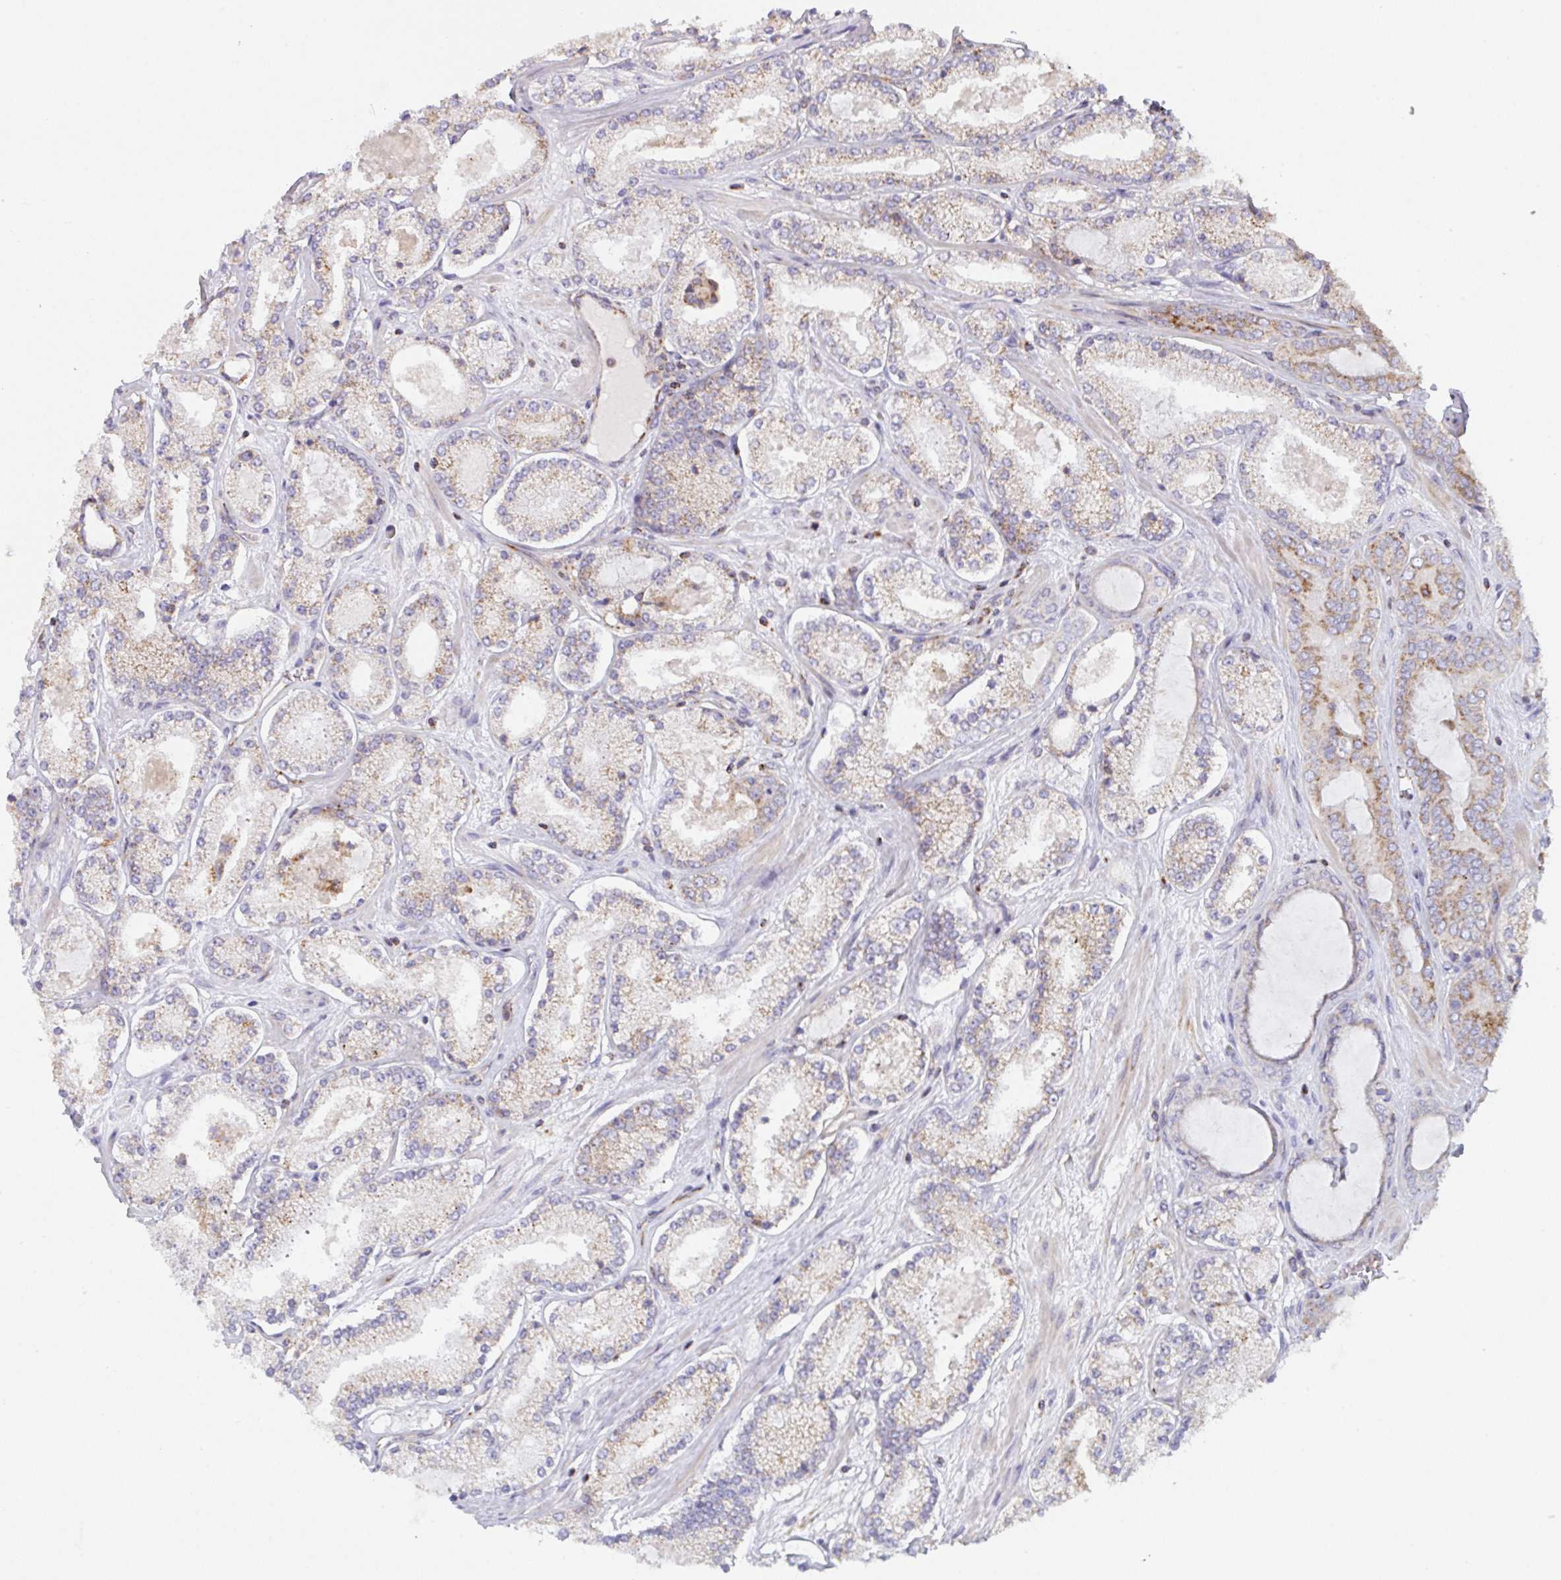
{"staining": {"intensity": "moderate", "quantity": "25%-75%", "location": "cytoplasmic/membranous"}, "tissue": "prostate cancer", "cell_type": "Tumor cells", "image_type": "cancer", "snomed": [{"axis": "morphology", "description": "Adenocarcinoma, High grade"}, {"axis": "topography", "description": "Prostate"}], "caption": "Human prostate adenocarcinoma (high-grade) stained for a protein (brown) displays moderate cytoplasmic/membranous positive positivity in approximately 25%-75% of tumor cells.", "gene": "MICOS10", "patient": {"sex": "male", "age": 63}}